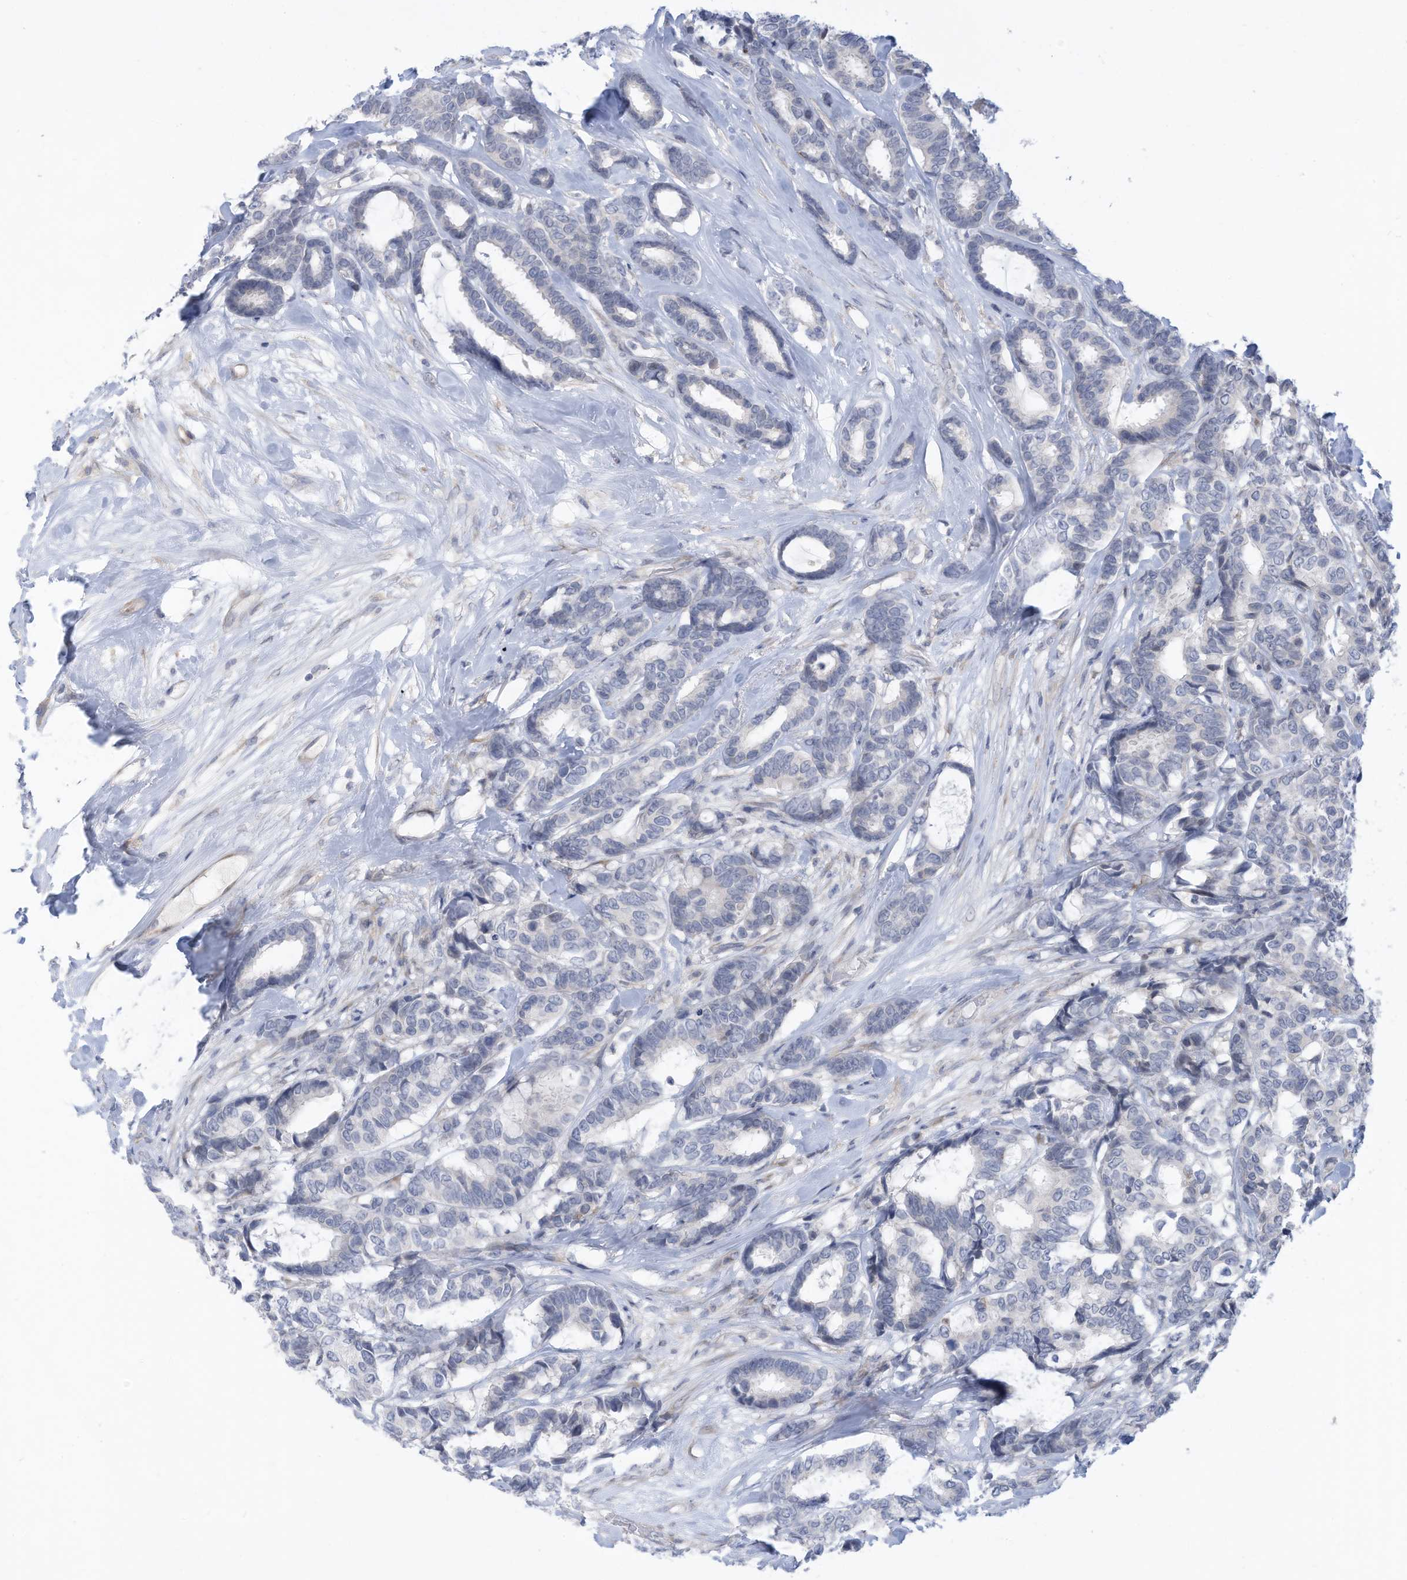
{"staining": {"intensity": "negative", "quantity": "none", "location": "none"}, "tissue": "breast cancer", "cell_type": "Tumor cells", "image_type": "cancer", "snomed": [{"axis": "morphology", "description": "Duct carcinoma"}, {"axis": "topography", "description": "Breast"}], "caption": "This is an immunohistochemistry micrograph of human intraductal carcinoma (breast). There is no positivity in tumor cells.", "gene": "ZNF292", "patient": {"sex": "female", "age": 87}}